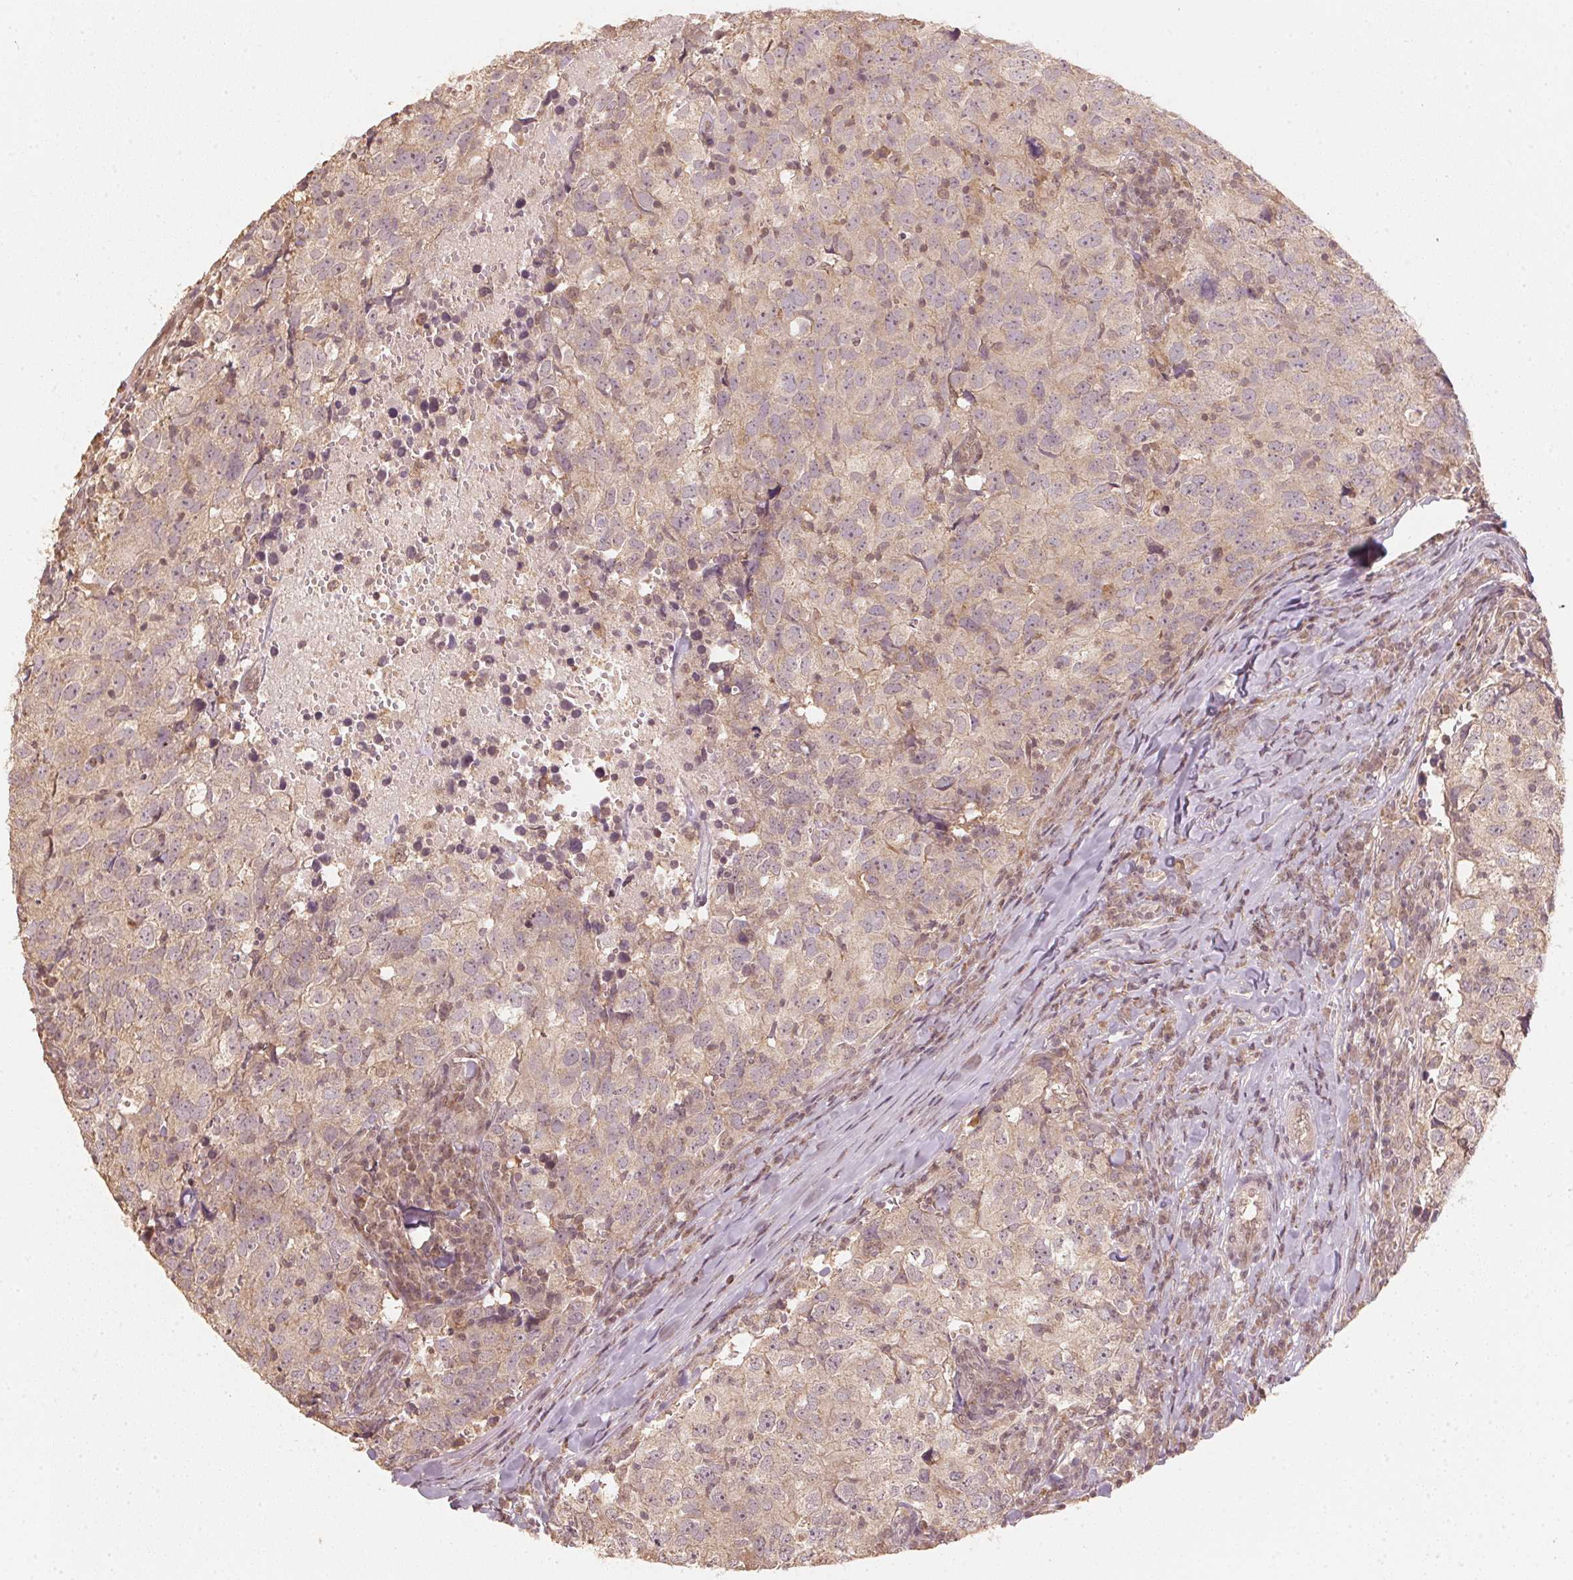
{"staining": {"intensity": "weak", "quantity": ">75%", "location": "cytoplasmic/membranous"}, "tissue": "breast cancer", "cell_type": "Tumor cells", "image_type": "cancer", "snomed": [{"axis": "morphology", "description": "Duct carcinoma"}, {"axis": "topography", "description": "Breast"}], "caption": "Invasive ductal carcinoma (breast) stained with DAB (3,3'-diaminobenzidine) immunohistochemistry demonstrates low levels of weak cytoplasmic/membranous expression in approximately >75% of tumor cells.", "gene": "C2orf73", "patient": {"sex": "female", "age": 30}}